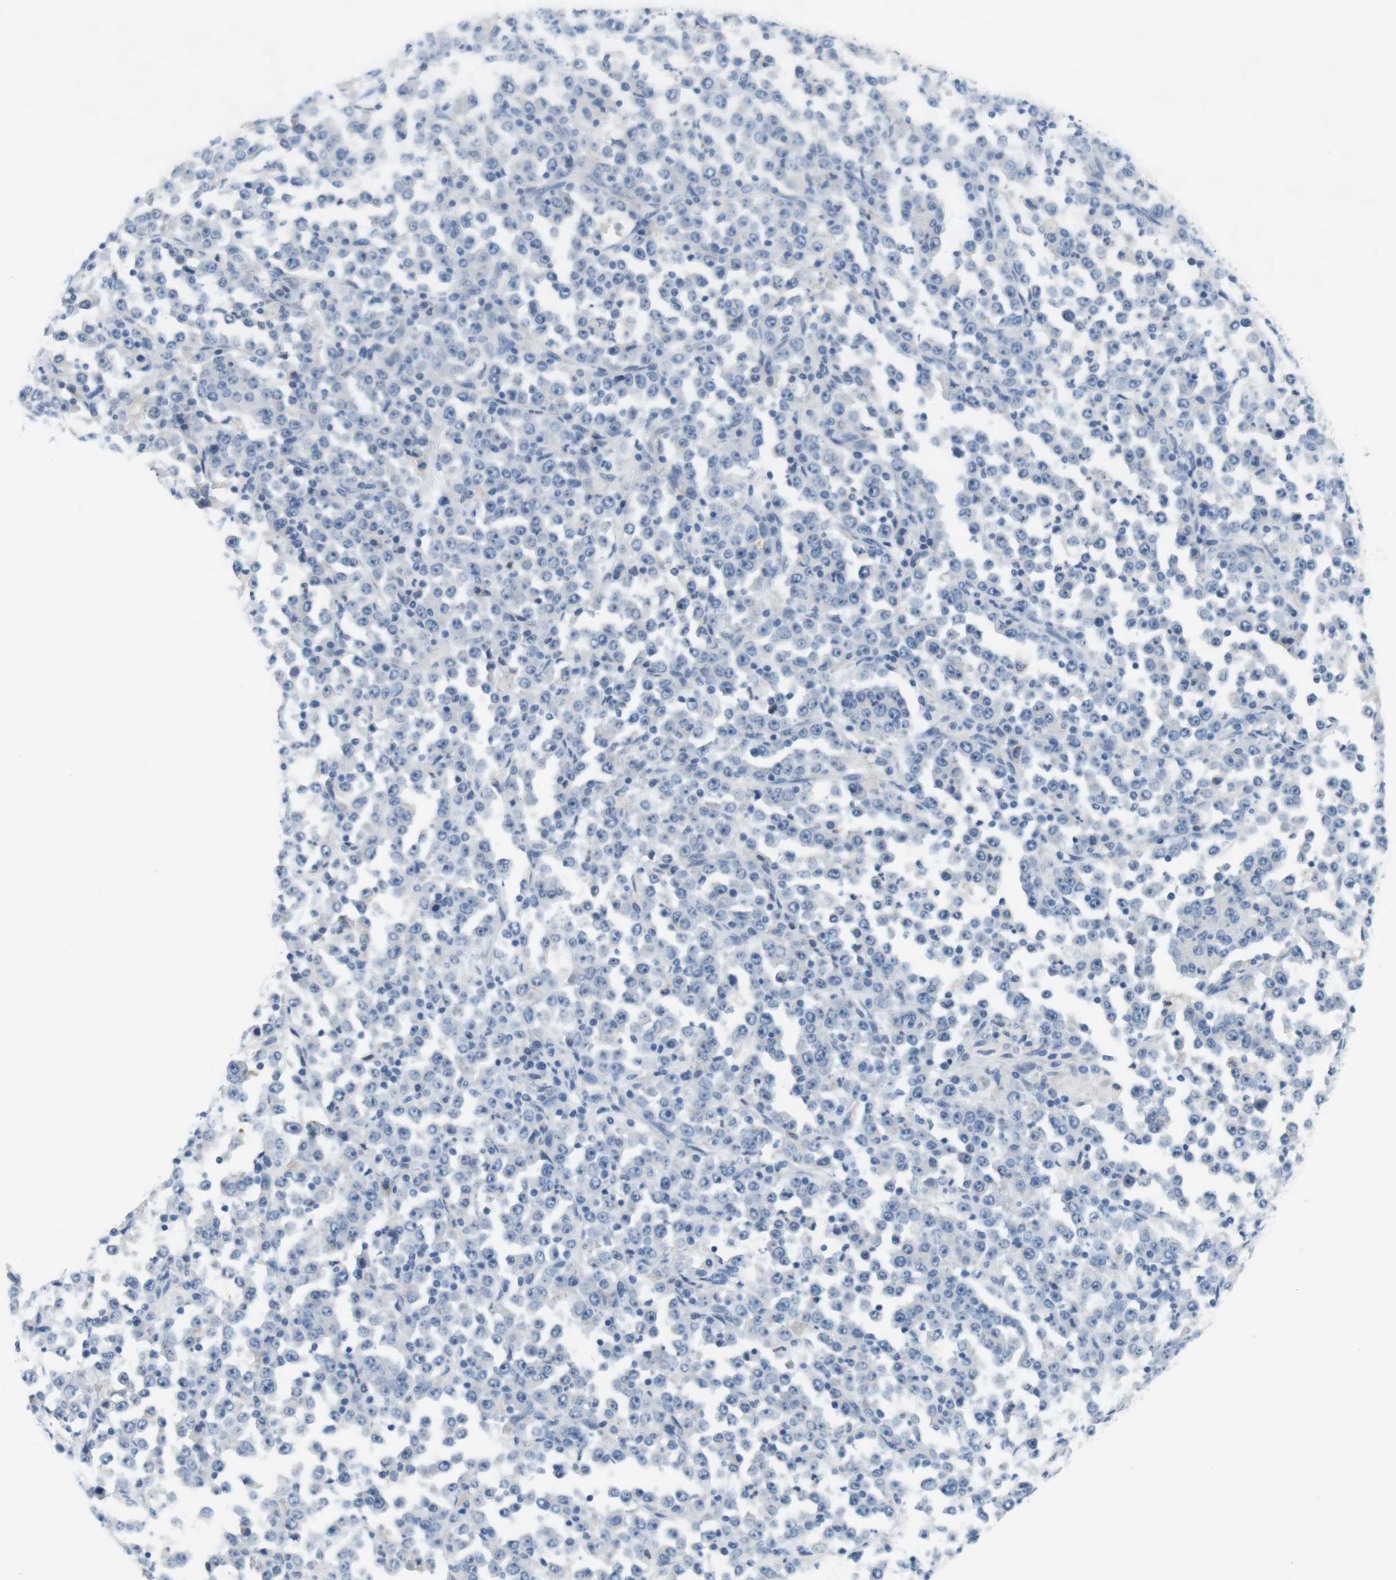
{"staining": {"intensity": "negative", "quantity": "none", "location": "none"}, "tissue": "stomach cancer", "cell_type": "Tumor cells", "image_type": "cancer", "snomed": [{"axis": "morphology", "description": "Normal tissue, NOS"}, {"axis": "morphology", "description": "Adenocarcinoma, NOS"}, {"axis": "topography", "description": "Stomach, upper"}, {"axis": "topography", "description": "Stomach"}], "caption": "A high-resolution image shows immunohistochemistry (IHC) staining of stomach adenocarcinoma, which shows no significant expression in tumor cells.", "gene": "LRRK2", "patient": {"sex": "male", "age": 59}}